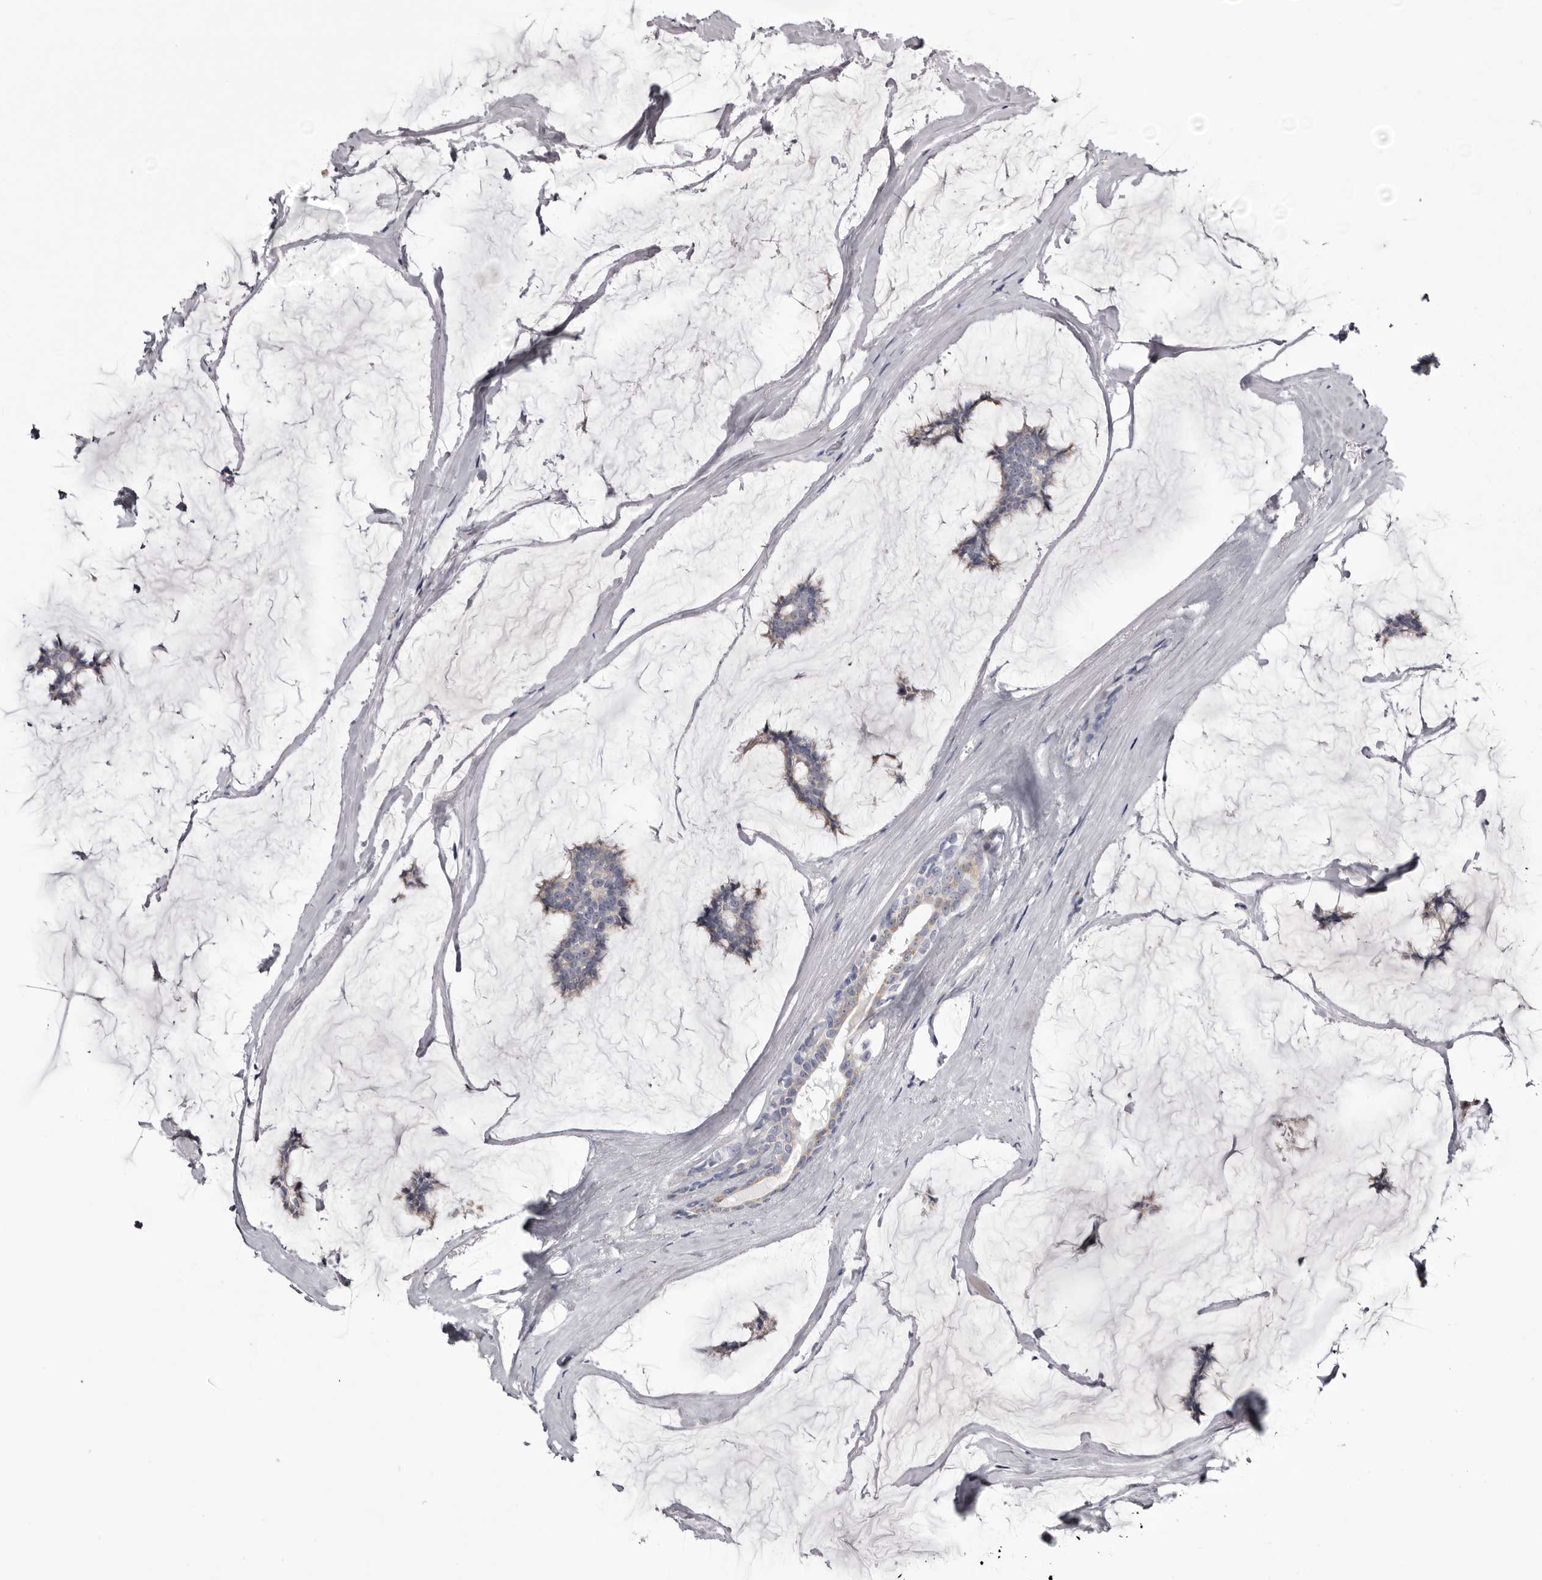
{"staining": {"intensity": "negative", "quantity": "none", "location": "none"}, "tissue": "breast cancer", "cell_type": "Tumor cells", "image_type": "cancer", "snomed": [{"axis": "morphology", "description": "Duct carcinoma"}, {"axis": "topography", "description": "Breast"}], "caption": "DAB (3,3'-diaminobenzidine) immunohistochemical staining of human infiltrating ductal carcinoma (breast) displays no significant positivity in tumor cells.", "gene": "CASQ1", "patient": {"sex": "female", "age": 93}}